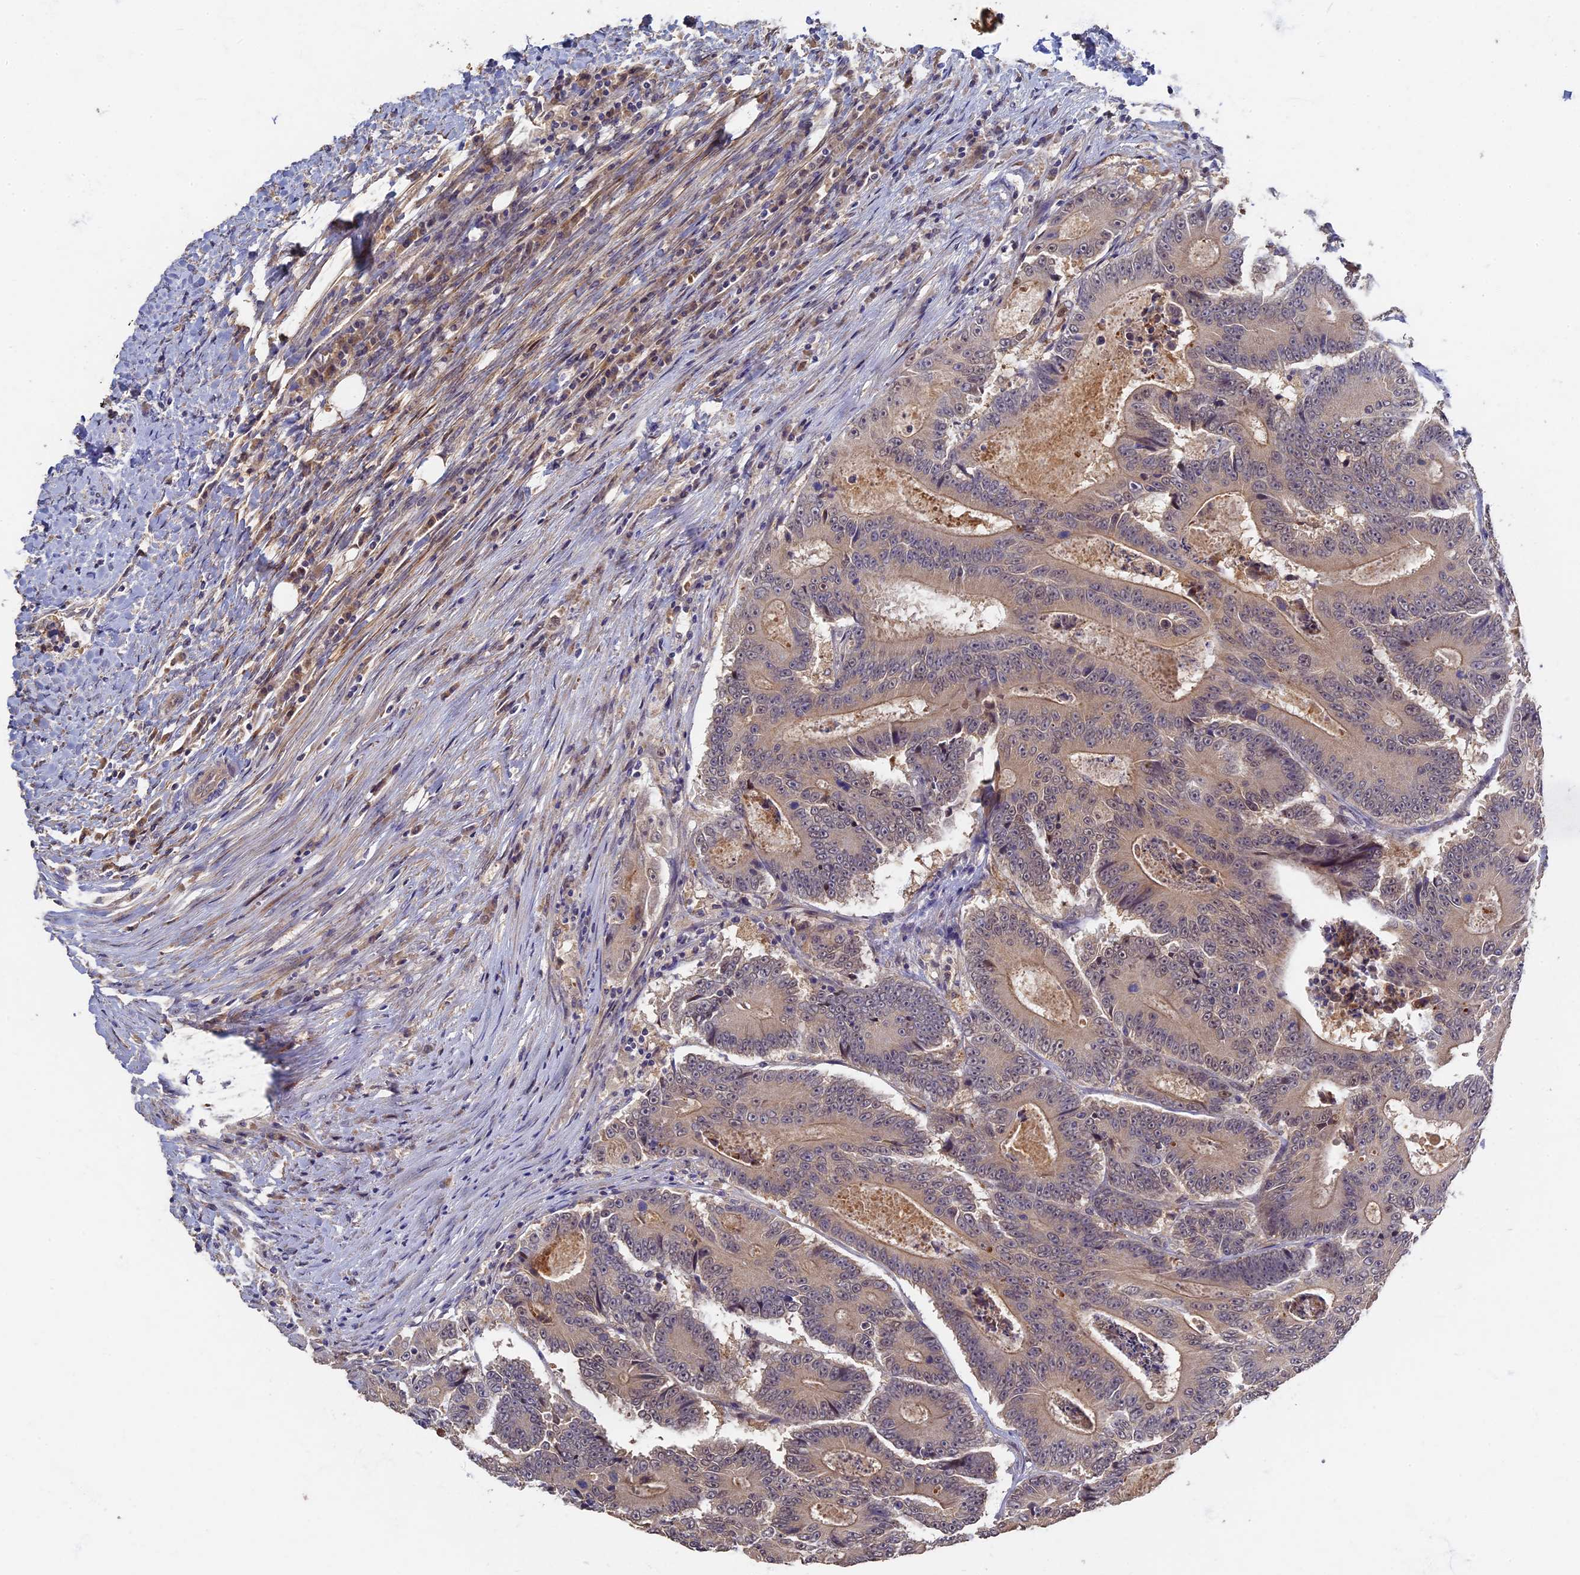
{"staining": {"intensity": "negative", "quantity": "none", "location": "none"}, "tissue": "colorectal cancer", "cell_type": "Tumor cells", "image_type": "cancer", "snomed": [{"axis": "morphology", "description": "Adenocarcinoma, NOS"}, {"axis": "topography", "description": "Colon"}], "caption": "Adenocarcinoma (colorectal) was stained to show a protein in brown. There is no significant staining in tumor cells.", "gene": "RSPH3", "patient": {"sex": "male", "age": 83}}